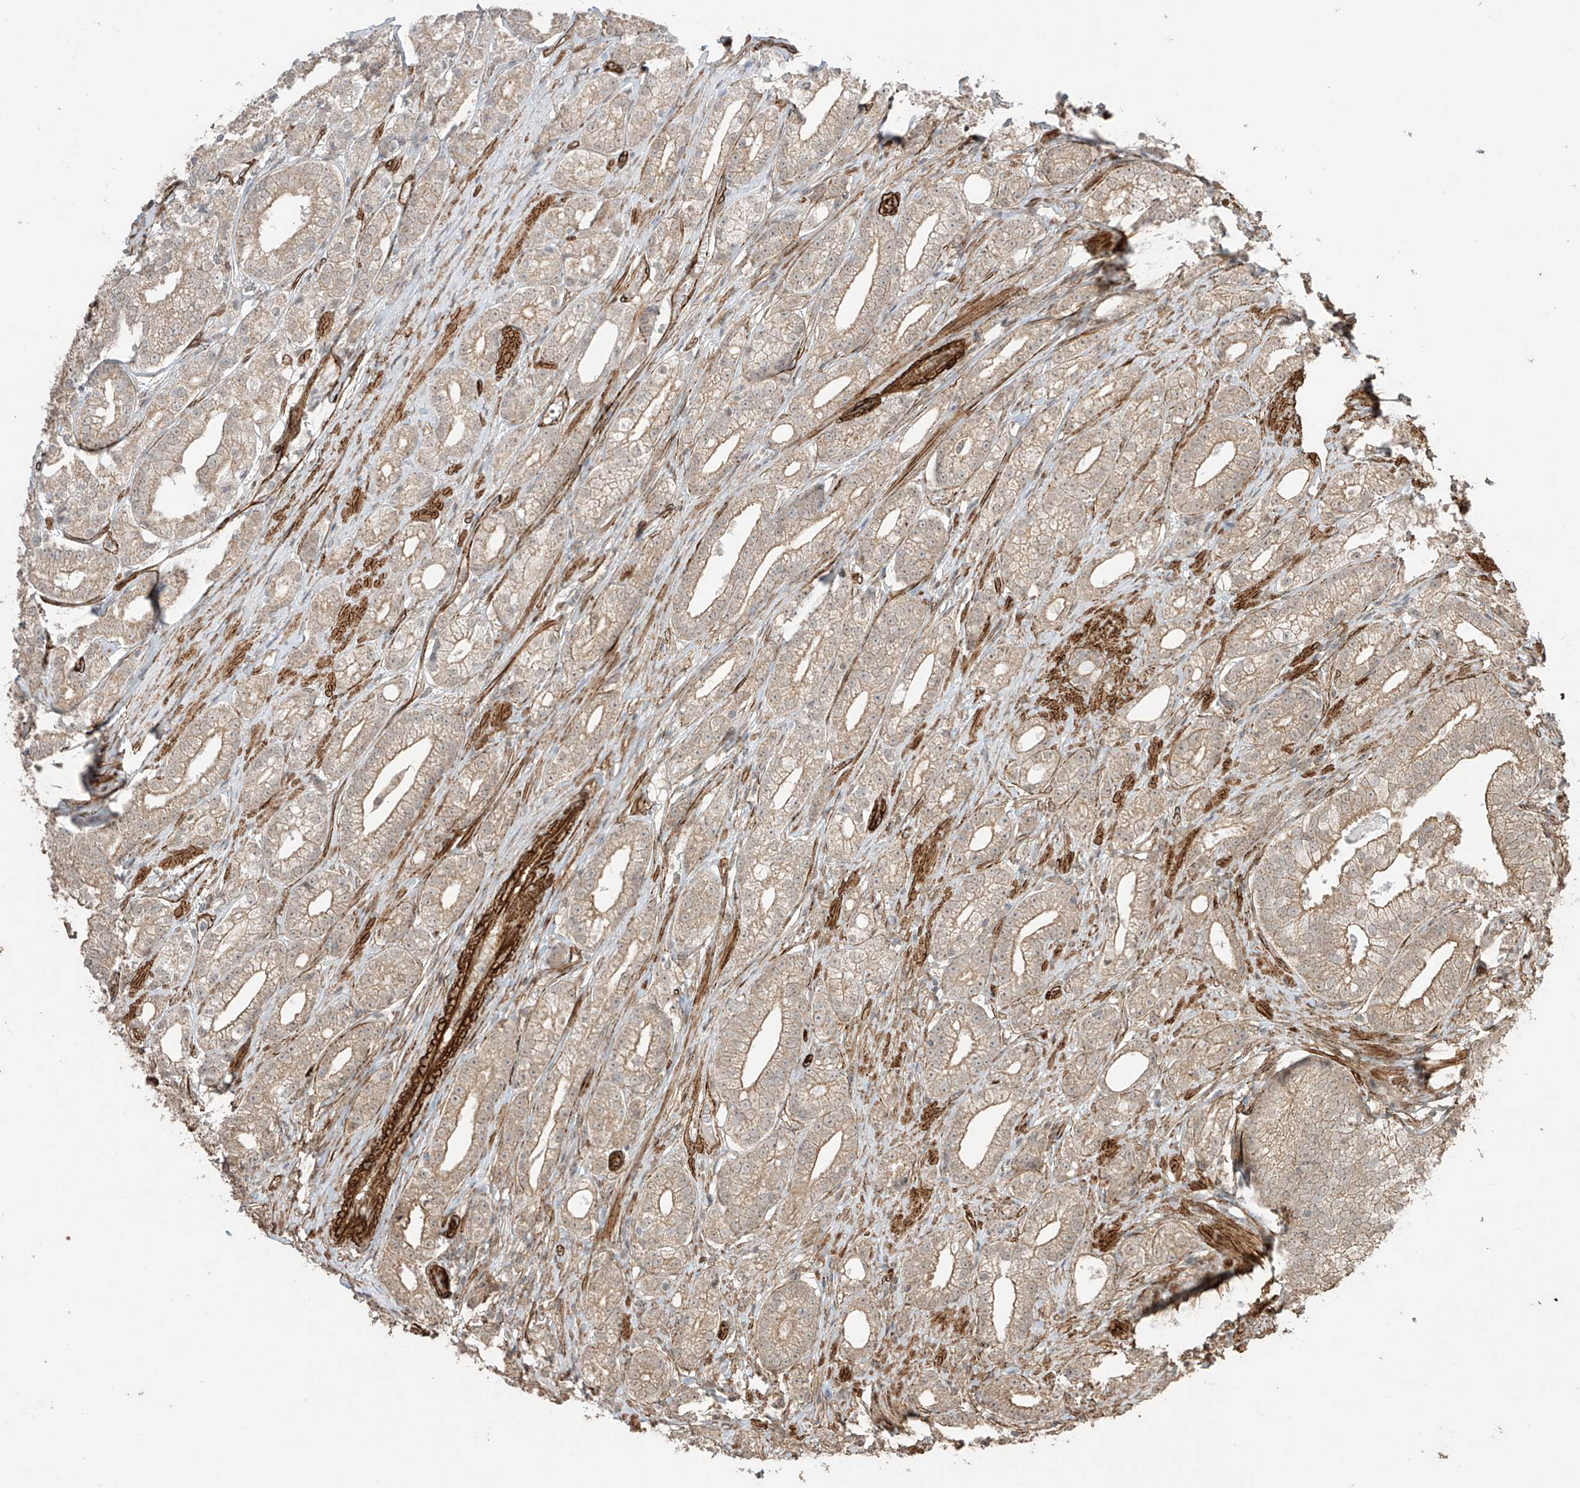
{"staining": {"intensity": "weak", "quantity": ">75%", "location": "cytoplasmic/membranous"}, "tissue": "prostate cancer", "cell_type": "Tumor cells", "image_type": "cancer", "snomed": [{"axis": "morphology", "description": "Adenocarcinoma, High grade"}, {"axis": "topography", "description": "Prostate"}], "caption": "Prostate high-grade adenocarcinoma stained with DAB (3,3'-diaminobenzidine) IHC displays low levels of weak cytoplasmic/membranous expression in approximately >75% of tumor cells. (DAB (3,3'-diaminobenzidine) IHC, brown staining for protein, blue staining for nuclei).", "gene": "TTLL5", "patient": {"sex": "male", "age": 69}}